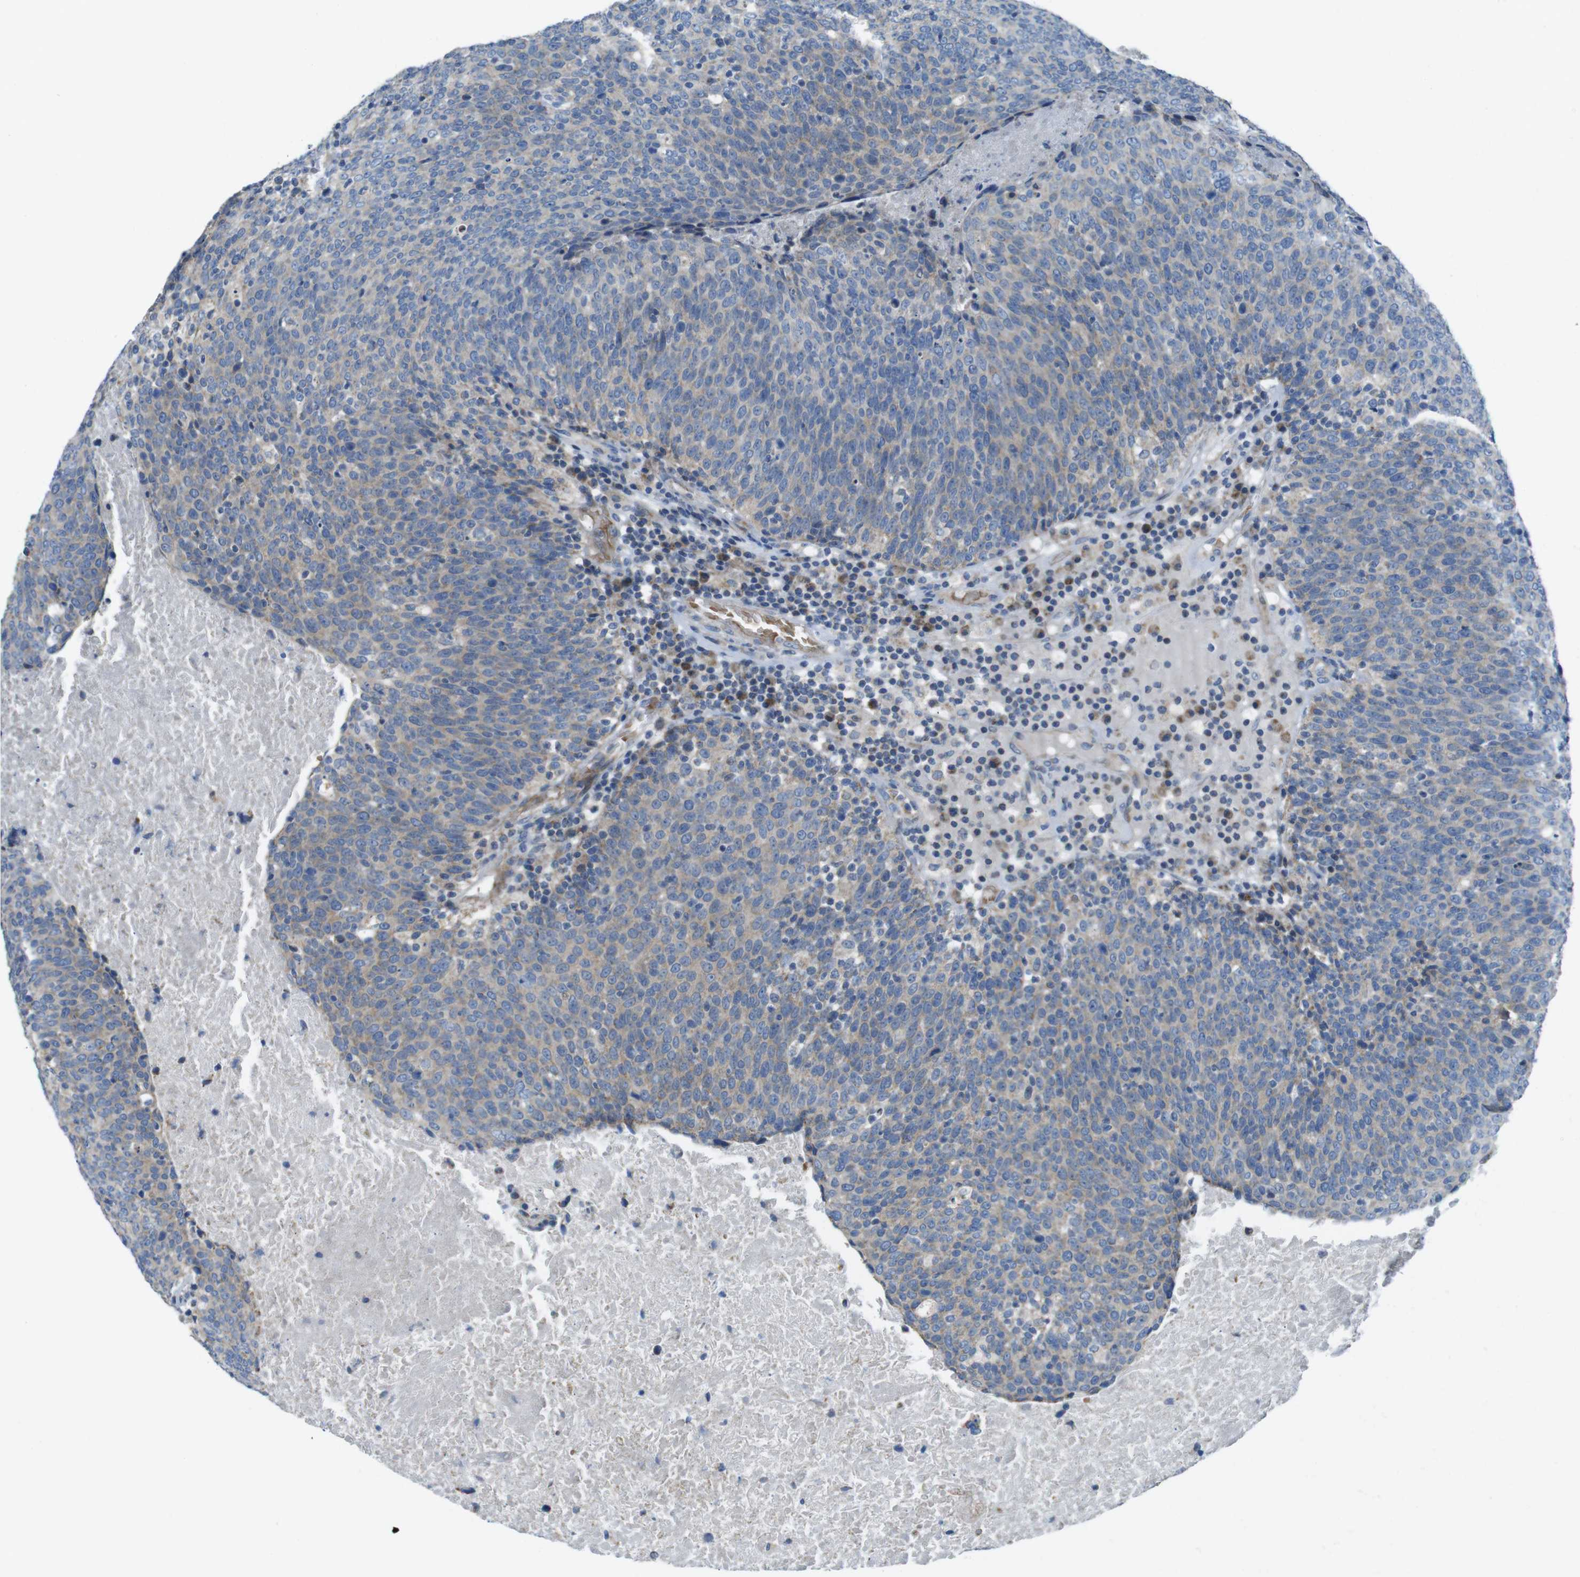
{"staining": {"intensity": "weak", "quantity": ">75%", "location": "cytoplasmic/membranous"}, "tissue": "head and neck cancer", "cell_type": "Tumor cells", "image_type": "cancer", "snomed": [{"axis": "morphology", "description": "Squamous cell carcinoma, NOS"}, {"axis": "morphology", "description": "Squamous cell carcinoma, metastatic, NOS"}, {"axis": "topography", "description": "Lymph node"}, {"axis": "topography", "description": "Head-Neck"}], "caption": "Head and neck cancer (metastatic squamous cell carcinoma) stained for a protein (brown) displays weak cytoplasmic/membranous positive staining in about >75% of tumor cells.", "gene": "MARCHF1", "patient": {"sex": "male", "age": 62}}